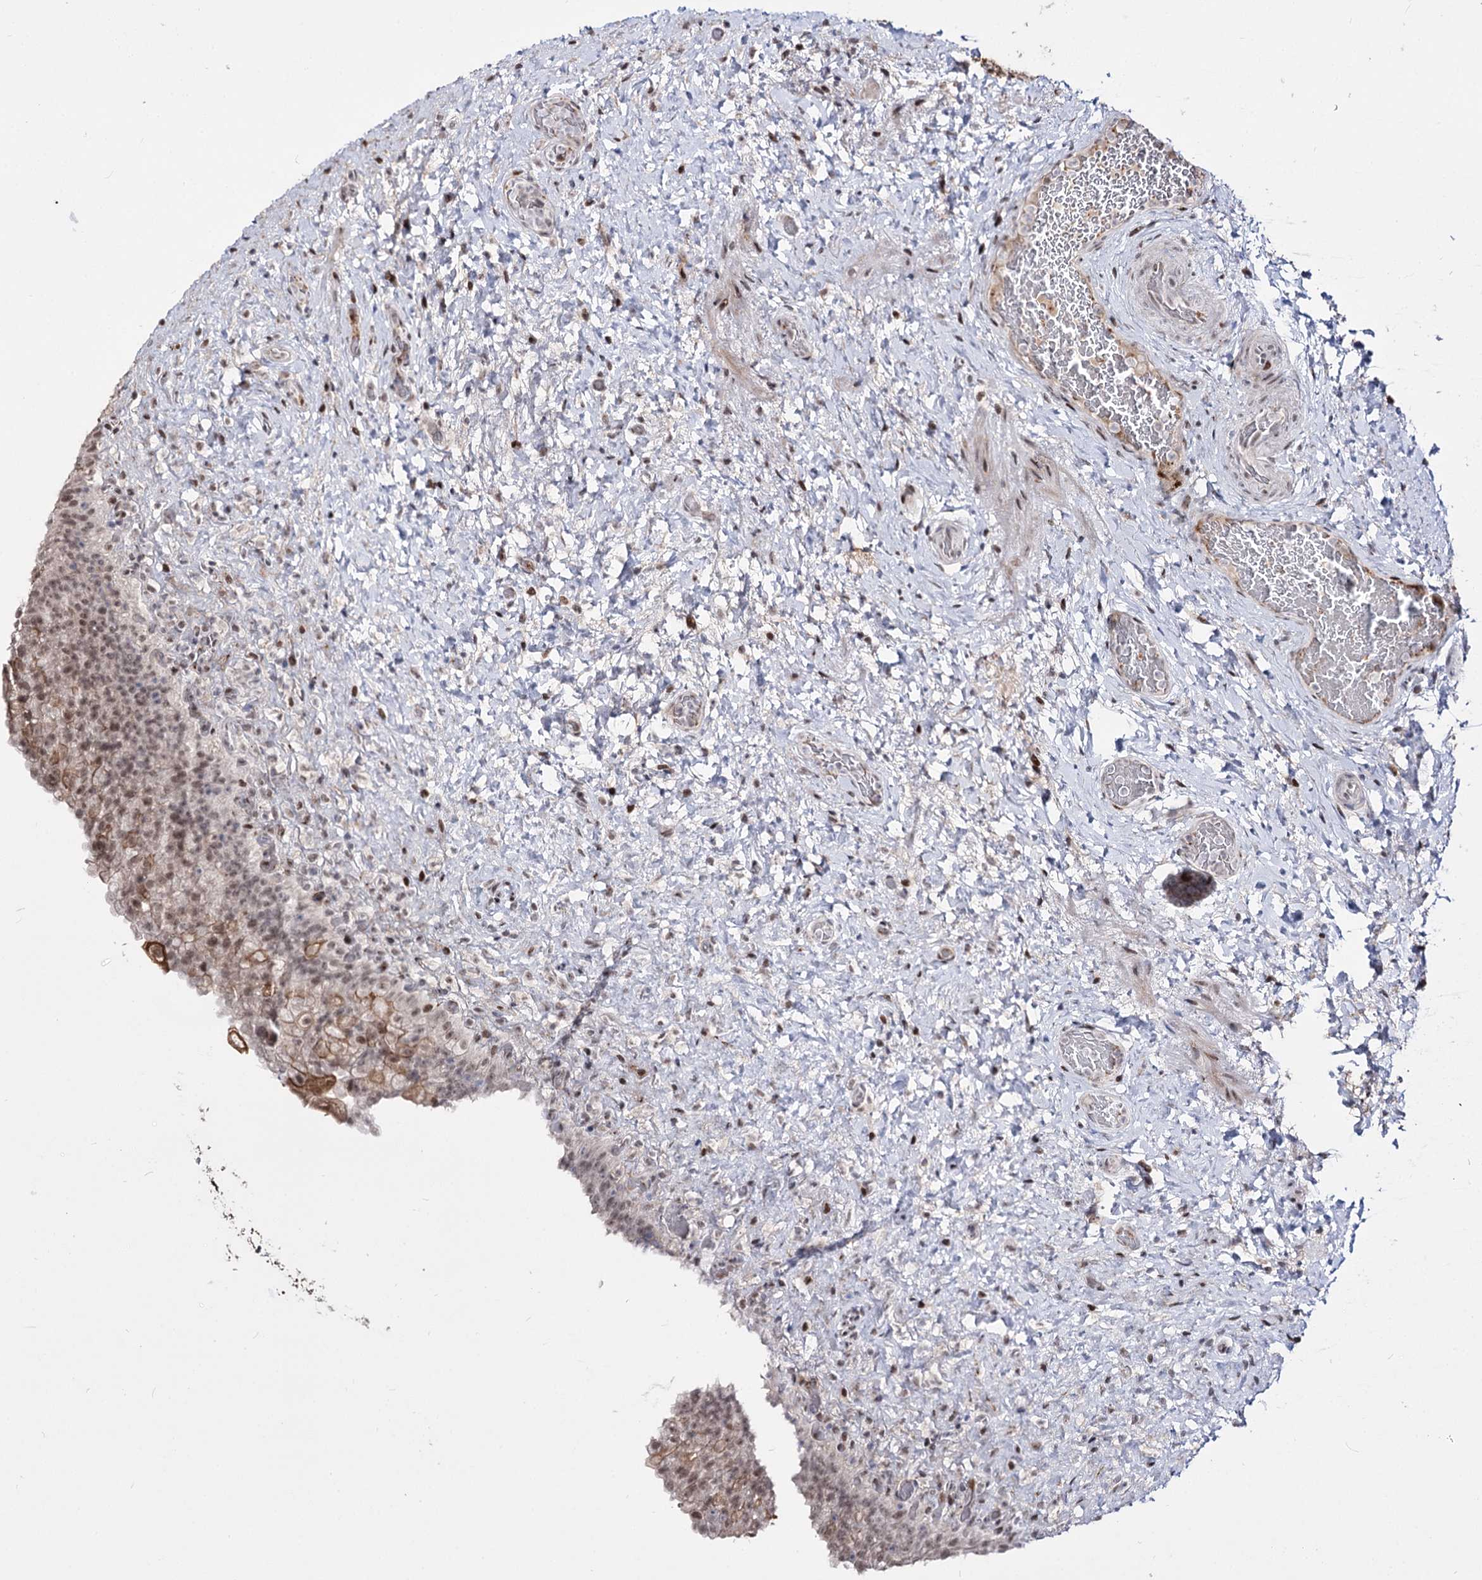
{"staining": {"intensity": "weak", "quantity": "25%-75%", "location": "cytoplasmic/membranous,nuclear"}, "tissue": "urinary bladder", "cell_type": "Urothelial cells", "image_type": "normal", "snomed": [{"axis": "morphology", "description": "Normal tissue, NOS"}, {"axis": "topography", "description": "Urinary bladder"}], "caption": "Immunohistochemistry photomicrograph of unremarkable urinary bladder stained for a protein (brown), which displays low levels of weak cytoplasmic/membranous,nuclear staining in approximately 25%-75% of urothelial cells.", "gene": "STOX1", "patient": {"sex": "female", "age": 27}}